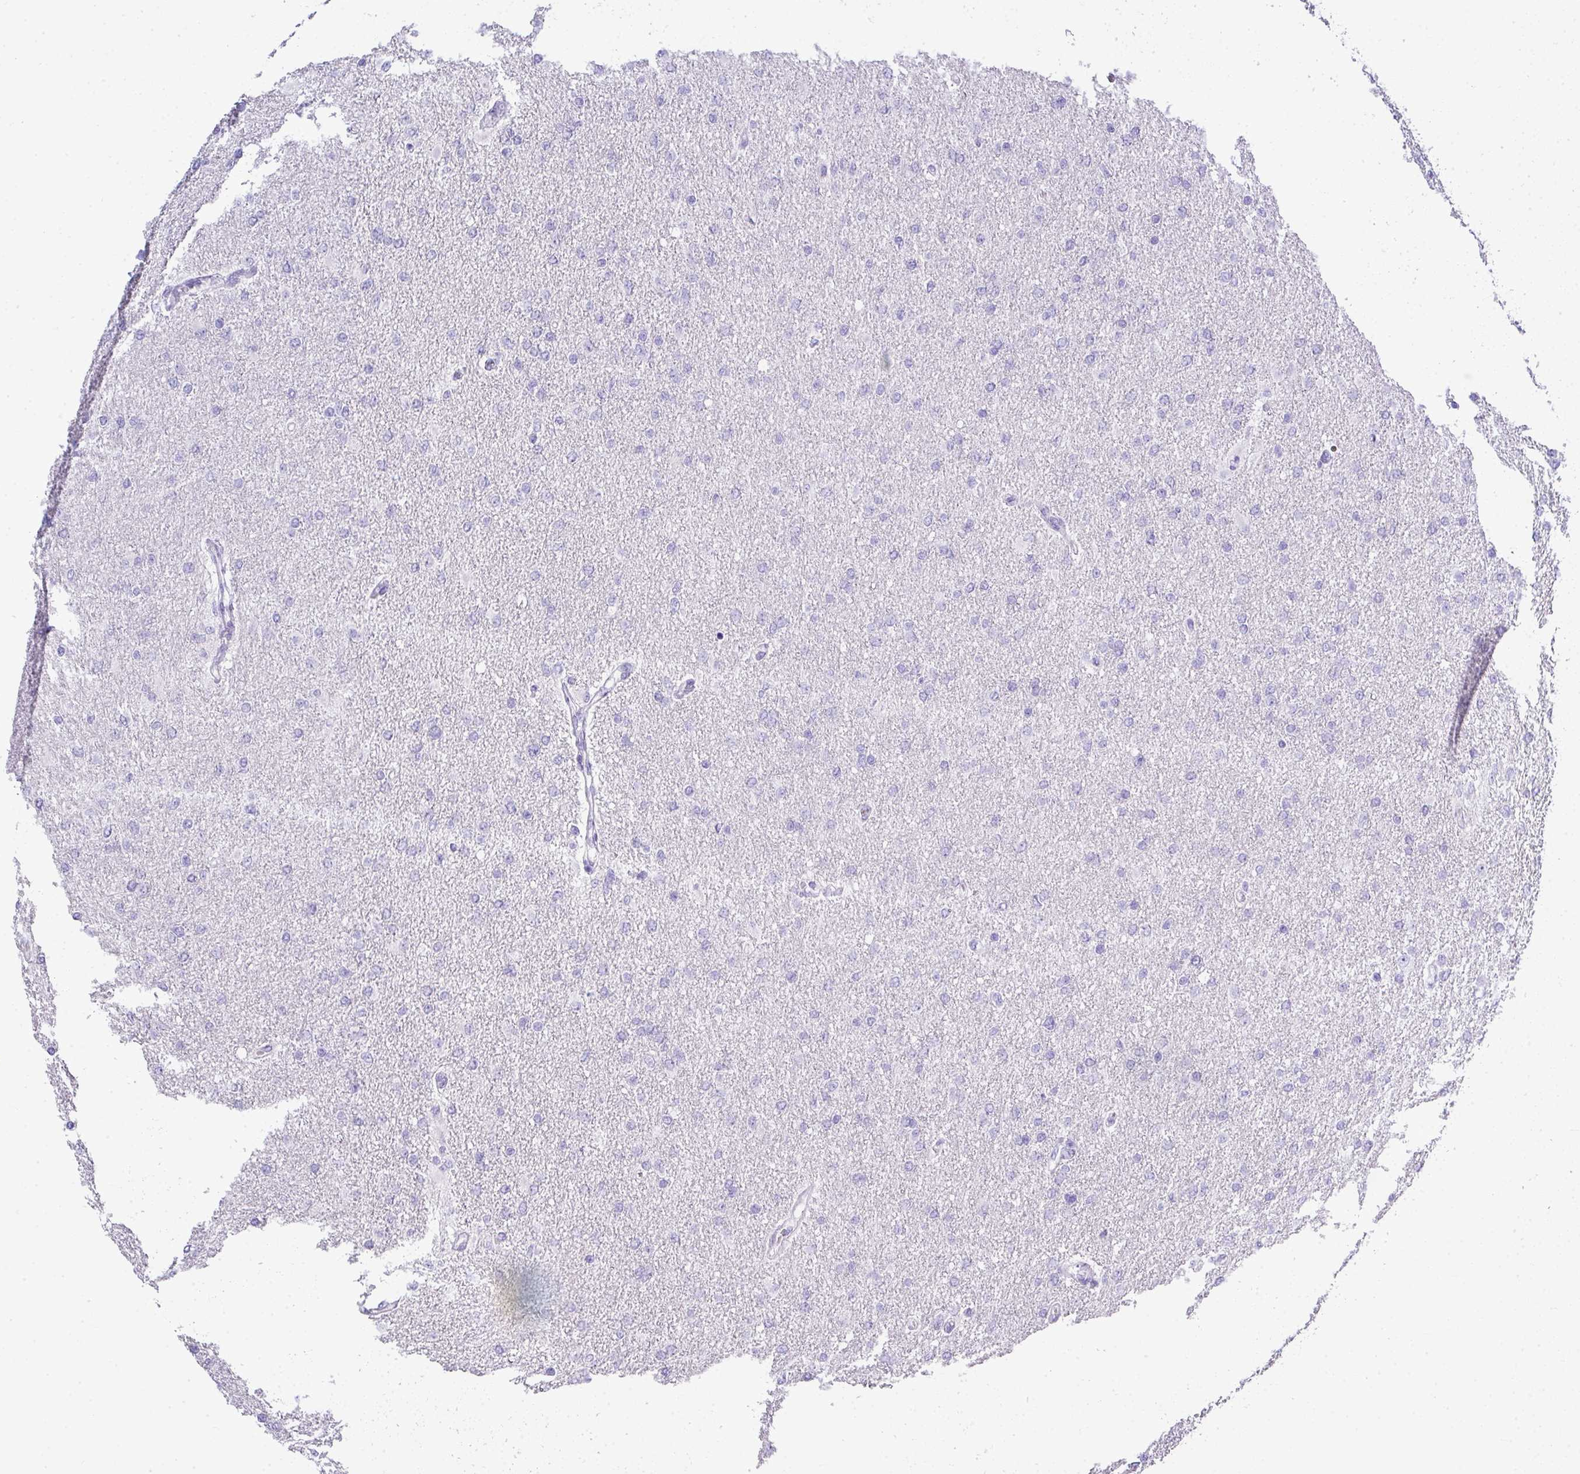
{"staining": {"intensity": "negative", "quantity": "none", "location": "none"}, "tissue": "glioma", "cell_type": "Tumor cells", "image_type": "cancer", "snomed": [{"axis": "morphology", "description": "Glioma, malignant, High grade"}, {"axis": "topography", "description": "Cerebral cortex"}], "caption": "A micrograph of human high-grade glioma (malignant) is negative for staining in tumor cells. Brightfield microscopy of IHC stained with DAB (3,3'-diaminobenzidine) (brown) and hematoxylin (blue), captured at high magnification.", "gene": "ZNF568", "patient": {"sex": "female", "age": 36}}